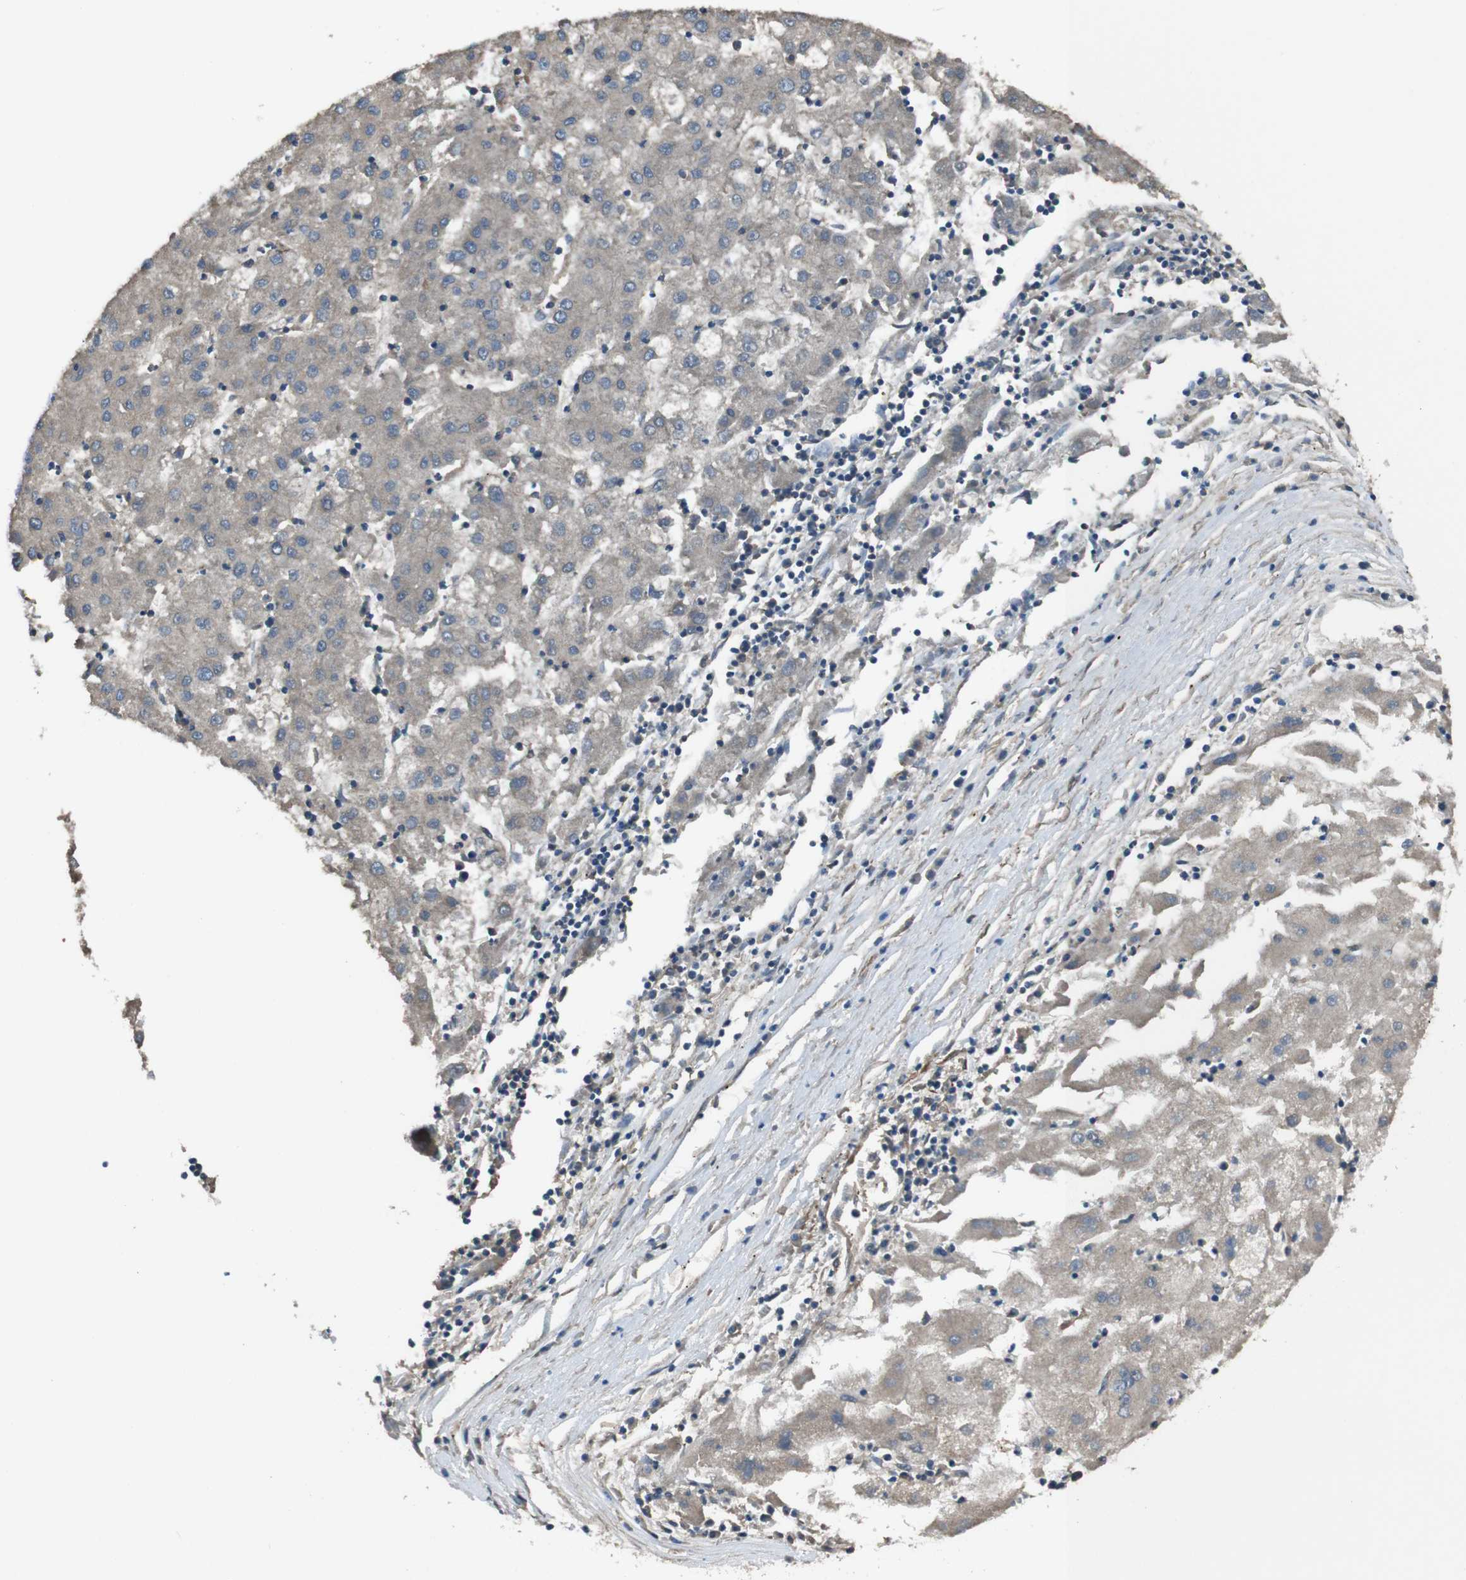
{"staining": {"intensity": "negative", "quantity": "none", "location": "none"}, "tissue": "liver cancer", "cell_type": "Tumor cells", "image_type": "cancer", "snomed": [{"axis": "morphology", "description": "Carcinoma, Hepatocellular, NOS"}, {"axis": "topography", "description": "Liver"}], "caption": "Immunohistochemical staining of liver cancer exhibits no significant positivity in tumor cells.", "gene": "FUT2", "patient": {"sex": "male", "age": 72}}